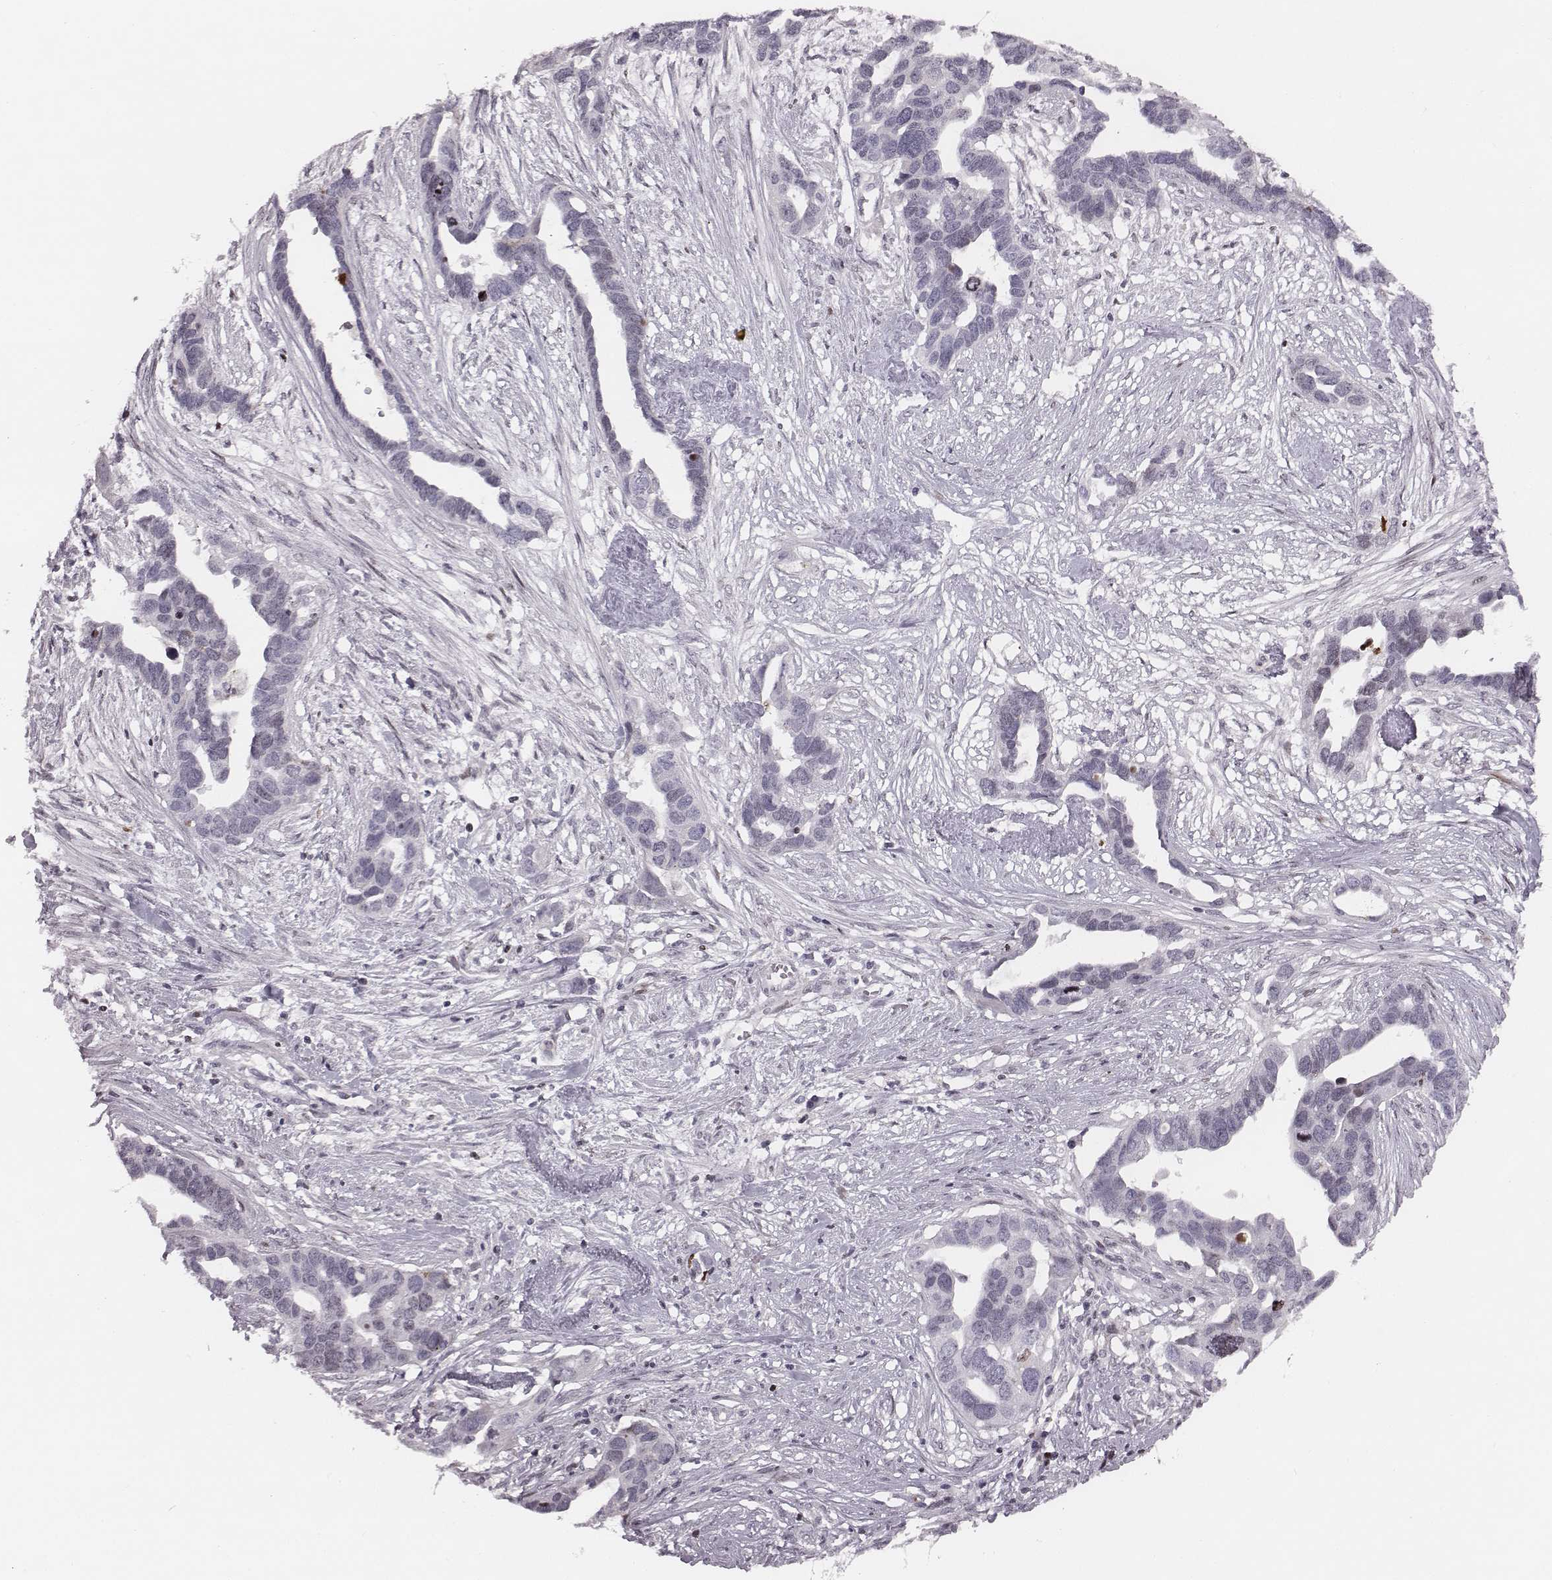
{"staining": {"intensity": "negative", "quantity": "none", "location": "none"}, "tissue": "ovarian cancer", "cell_type": "Tumor cells", "image_type": "cancer", "snomed": [{"axis": "morphology", "description": "Cystadenocarcinoma, serous, NOS"}, {"axis": "topography", "description": "Ovary"}], "caption": "There is no significant positivity in tumor cells of ovarian serous cystadenocarcinoma.", "gene": "NDC1", "patient": {"sex": "female", "age": 54}}